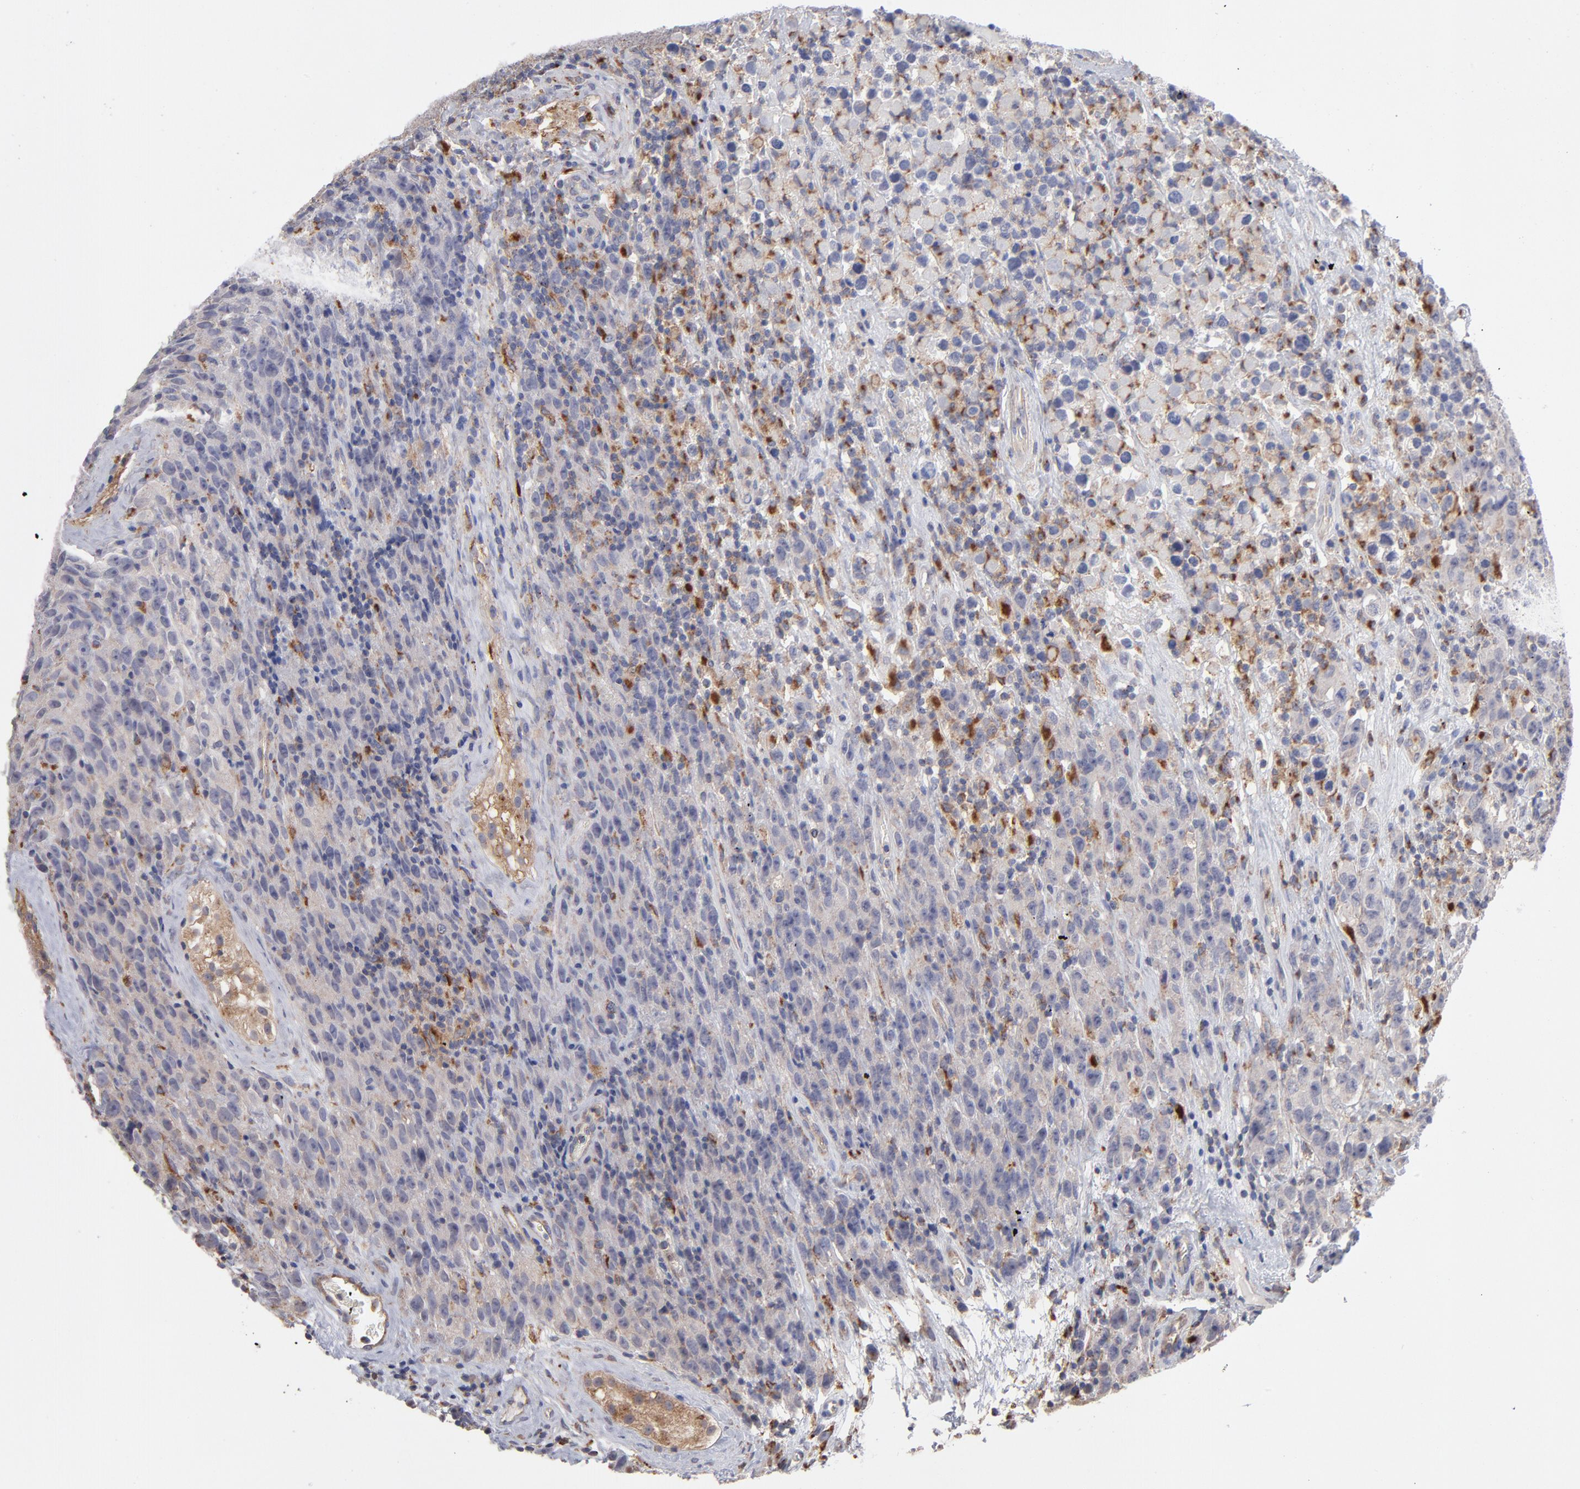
{"staining": {"intensity": "weak", "quantity": "25%-75%", "location": "cytoplasmic/membranous"}, "tissue": "testis cancer", "cell_type": "Tumor cells", "image_type": "cancer", "snomed": [{"axis": "morphology", "description": "Seminoma, NOS"}, {"axis": "topography", "description": "Testis"}], "caption": "This micrograph displays immunohistochemistry (IHC) staining of testis cancer (seminoma), with low weak cytoplasmic/membranous expression in about 25%-75% of tumor cells.", "gene": "RRAGB", "patient": {"sex": "male", "age": 52}}